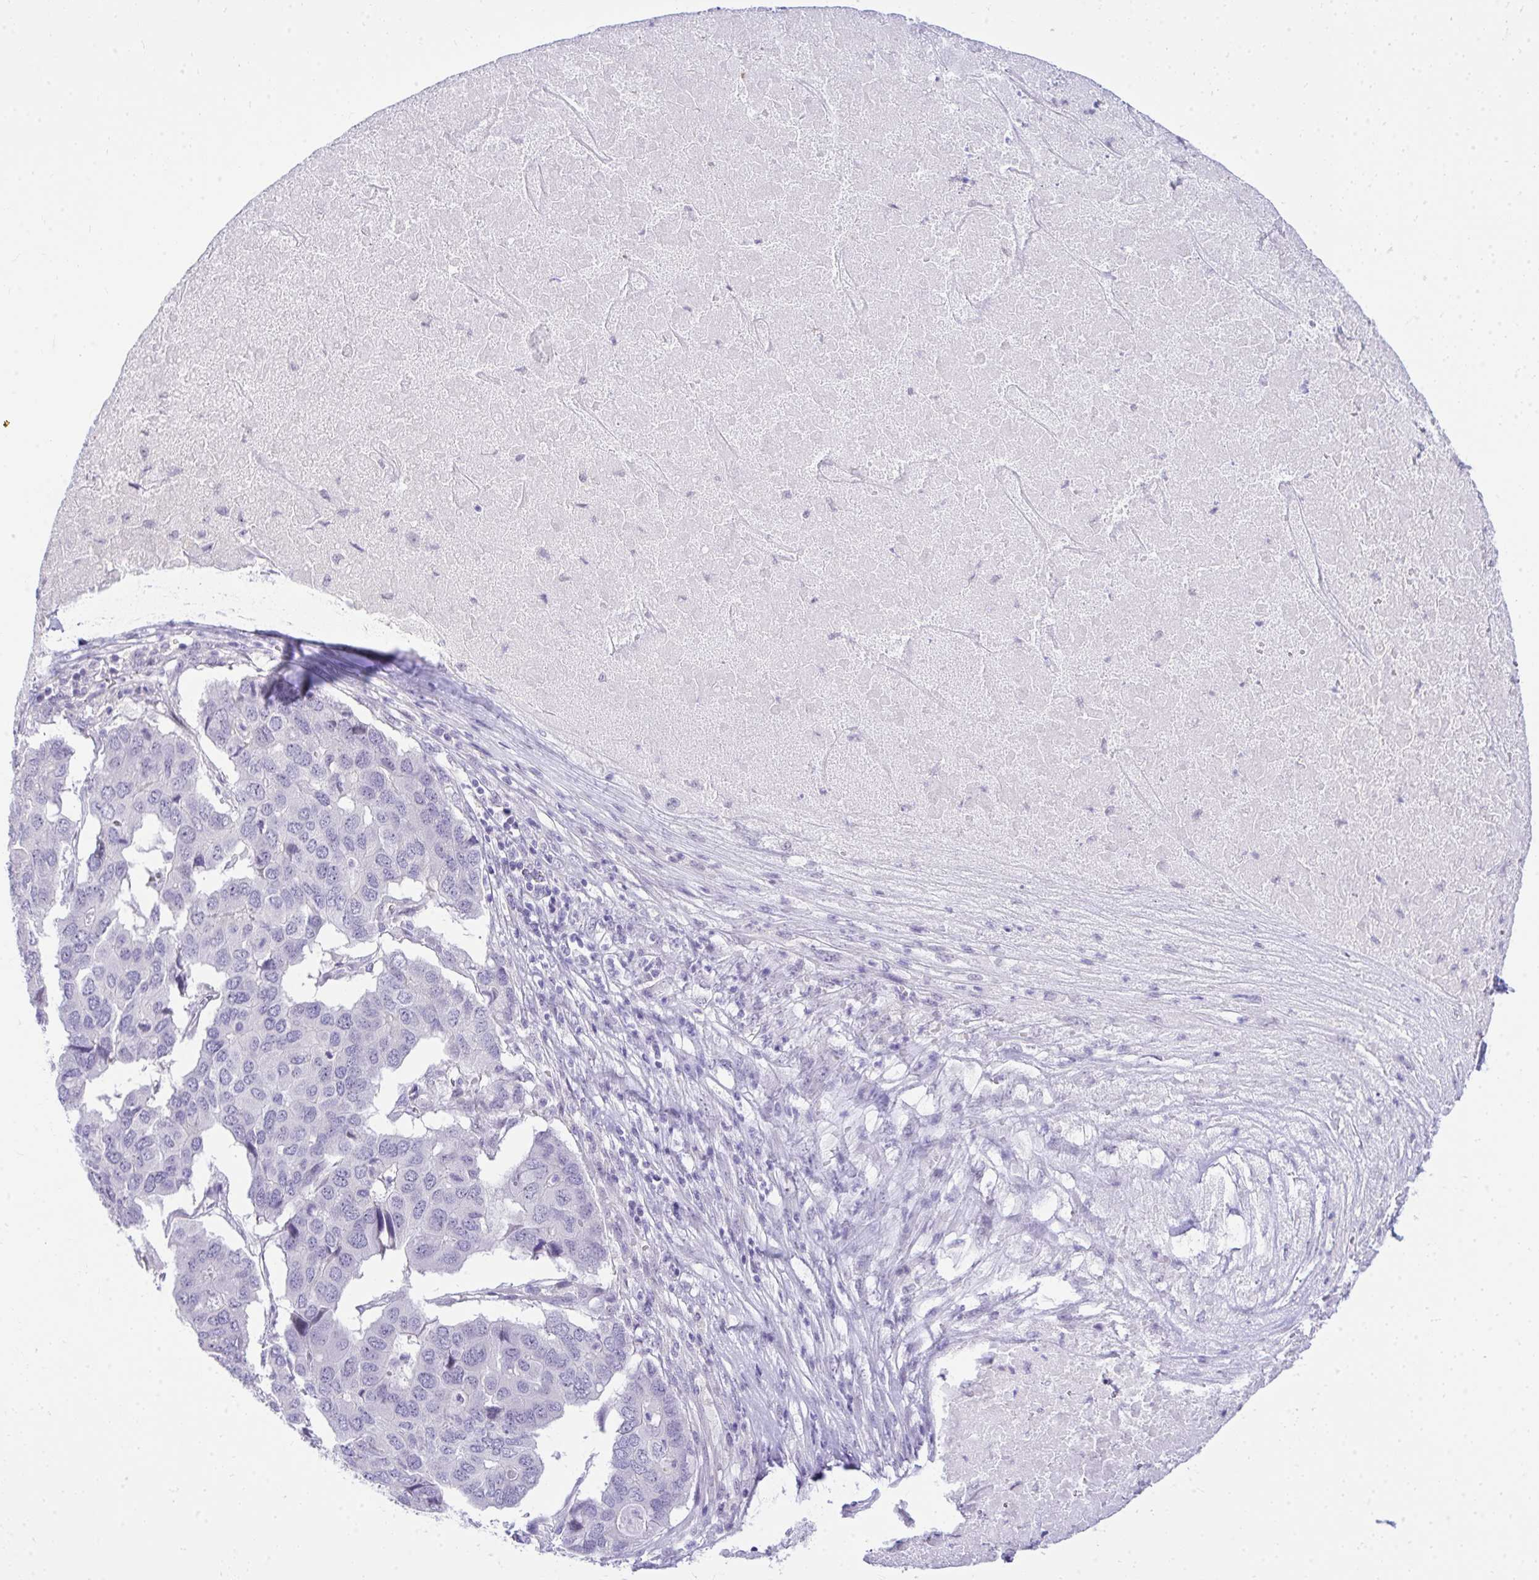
{"staining": {"intensity": "negative", "quantity": "none", "location": "none"}, "tissue": "pancreatic cancer", "cell_type": "Tumor cells", "image_type": "cancer", "snomed": [{"axis": "morphology", "description": "Adenocarcinoma, NOS"}, {"axis": "topography", "description": "Pancreas"}], "caption": "Image shows no significant protein staining in tumor cells of pancreatic cancer.", "gene": "EID3", "patient": {"sex": "male", "age": 50}}